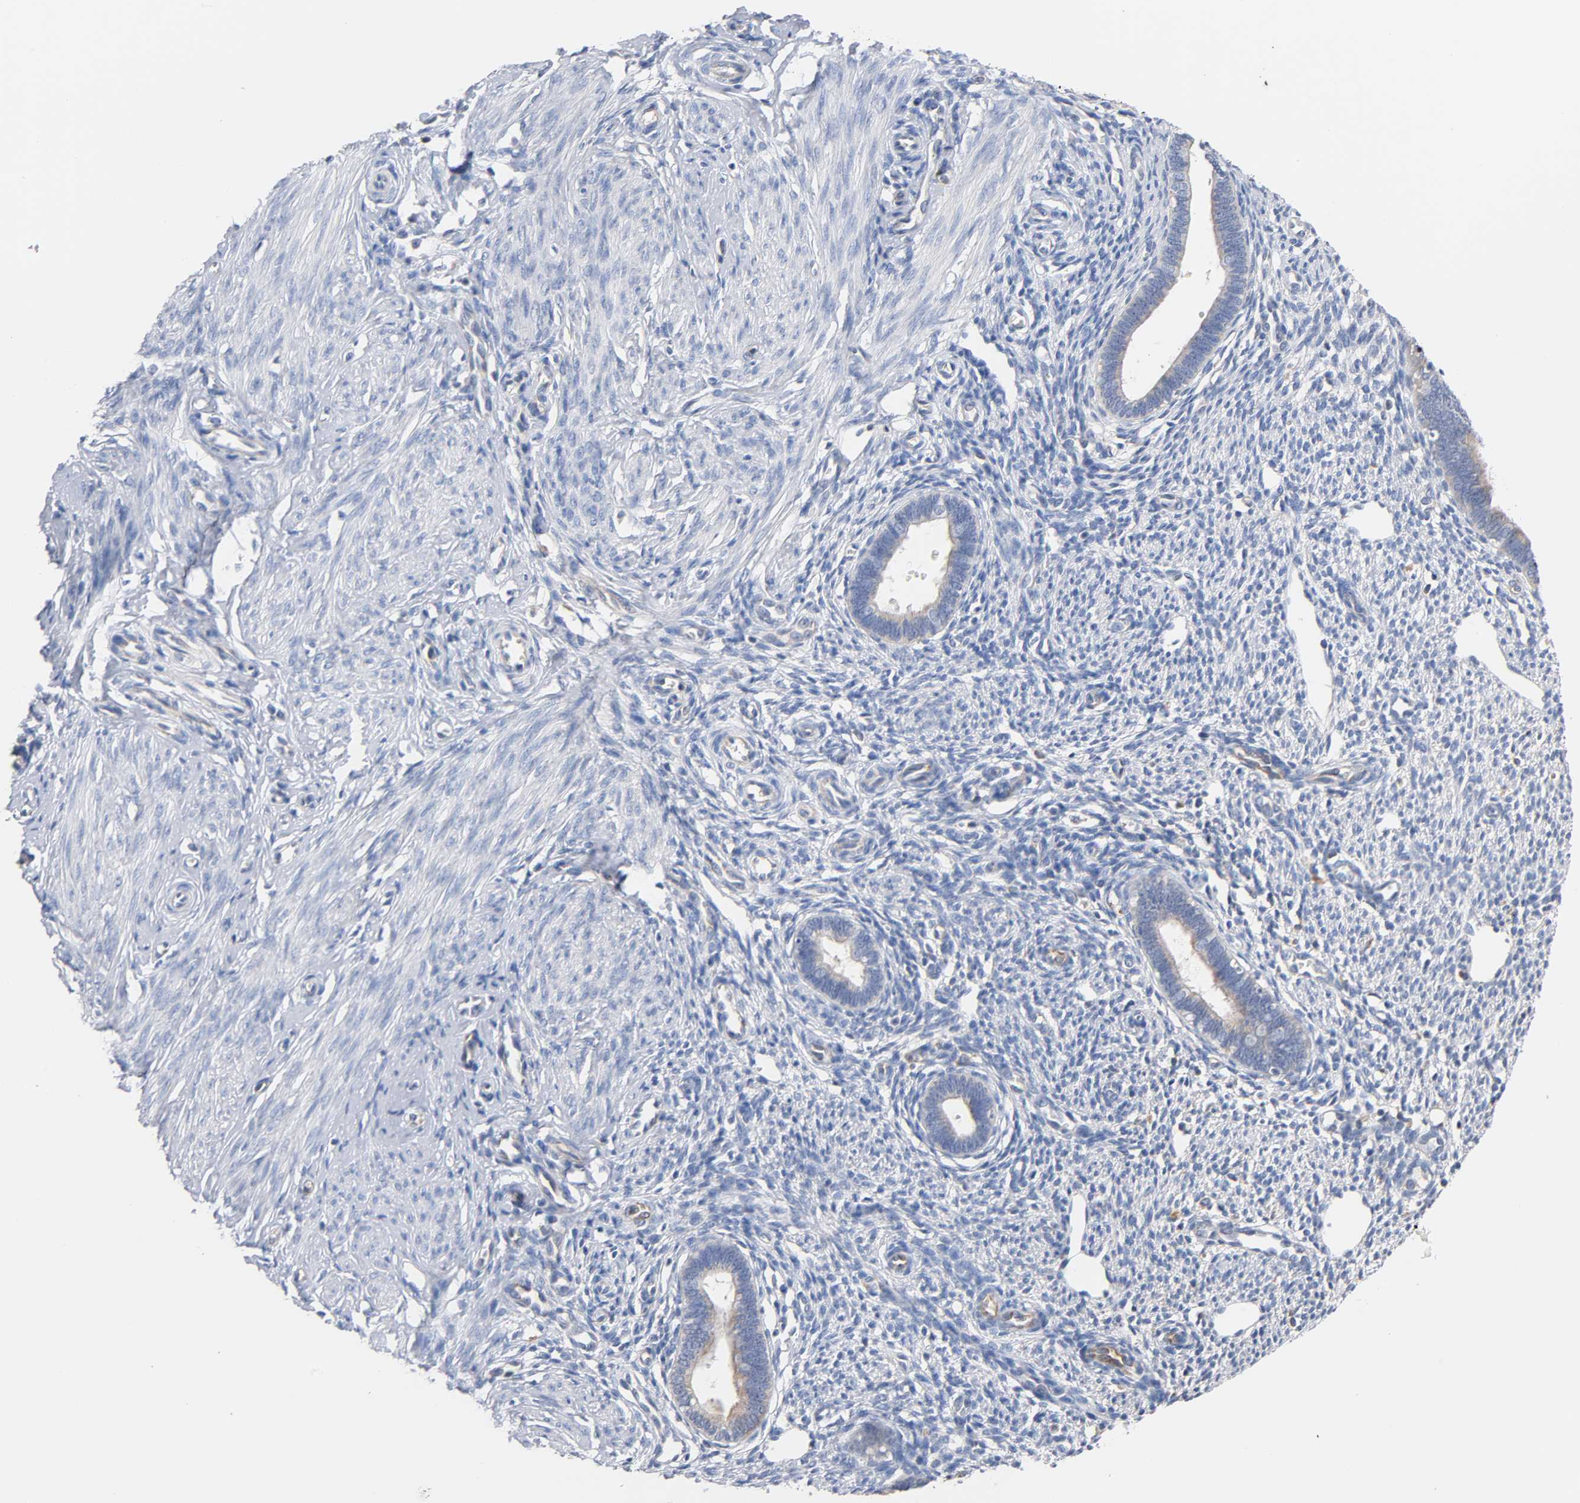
{"staining": {"intensity": "negative", "quantity": "none", "location": "none"}, "tissue": "endometrium", "cell_type": "Cells in endometrial stroma", "image_type": "normal", "snomed": [{"axis": "morphology", "description": "Normal tissue, NOS"}, {"axis": "topography", "description": "Endometrium"}], "caption": "IHC of unremarkable endometrium displays no expression in cells in endometrial stroma.", "gene": "MALT1", "patient": {"sex": "female", "age": 27}}